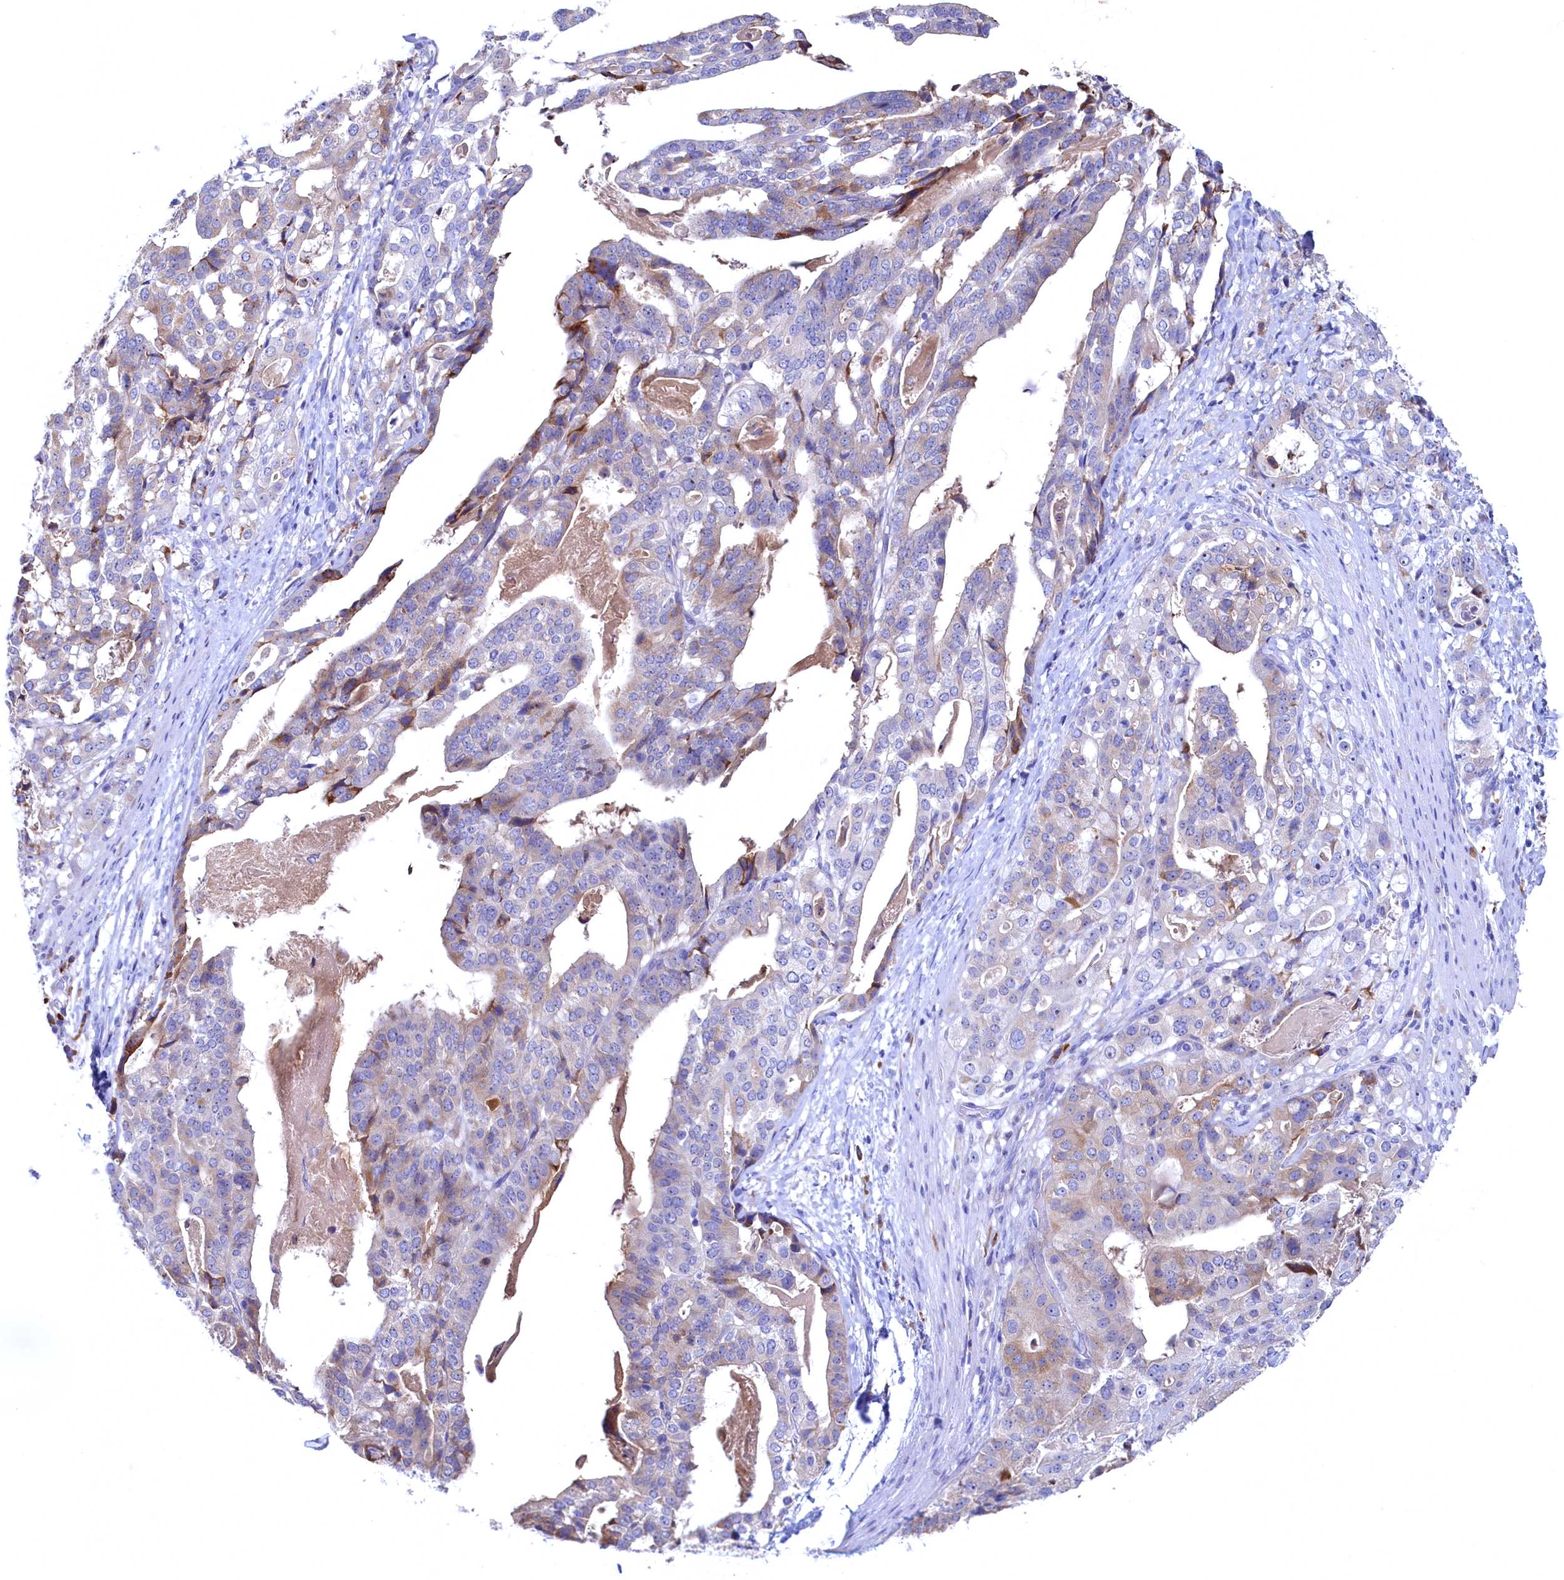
{"staining": {"intensity": "weak", "quantity": "<25%", "location": "cytoplasmic/membranous"}, "tissue": "stomach cancer", "cell_type": "Tumor cells", "image_type": "cancer", "snomed": [{"axis": "morphology", "description": "Adenocarcinoma, NOS"}, {"axis": "topography", "description": "Stomach"}], "caption": "The histopathology image demonstrates no significant staining in tumor cells of stomach adenocarcinoma. The staining was performed using DAB (3,3'-diaminobenzidine) to visualize the protein expression in brown, while the nuclei were stained in blue with hematoxylin (Magnification: 20x).", "gene": "CBLIF", "patient": {"sex": "male", "age": 48}}